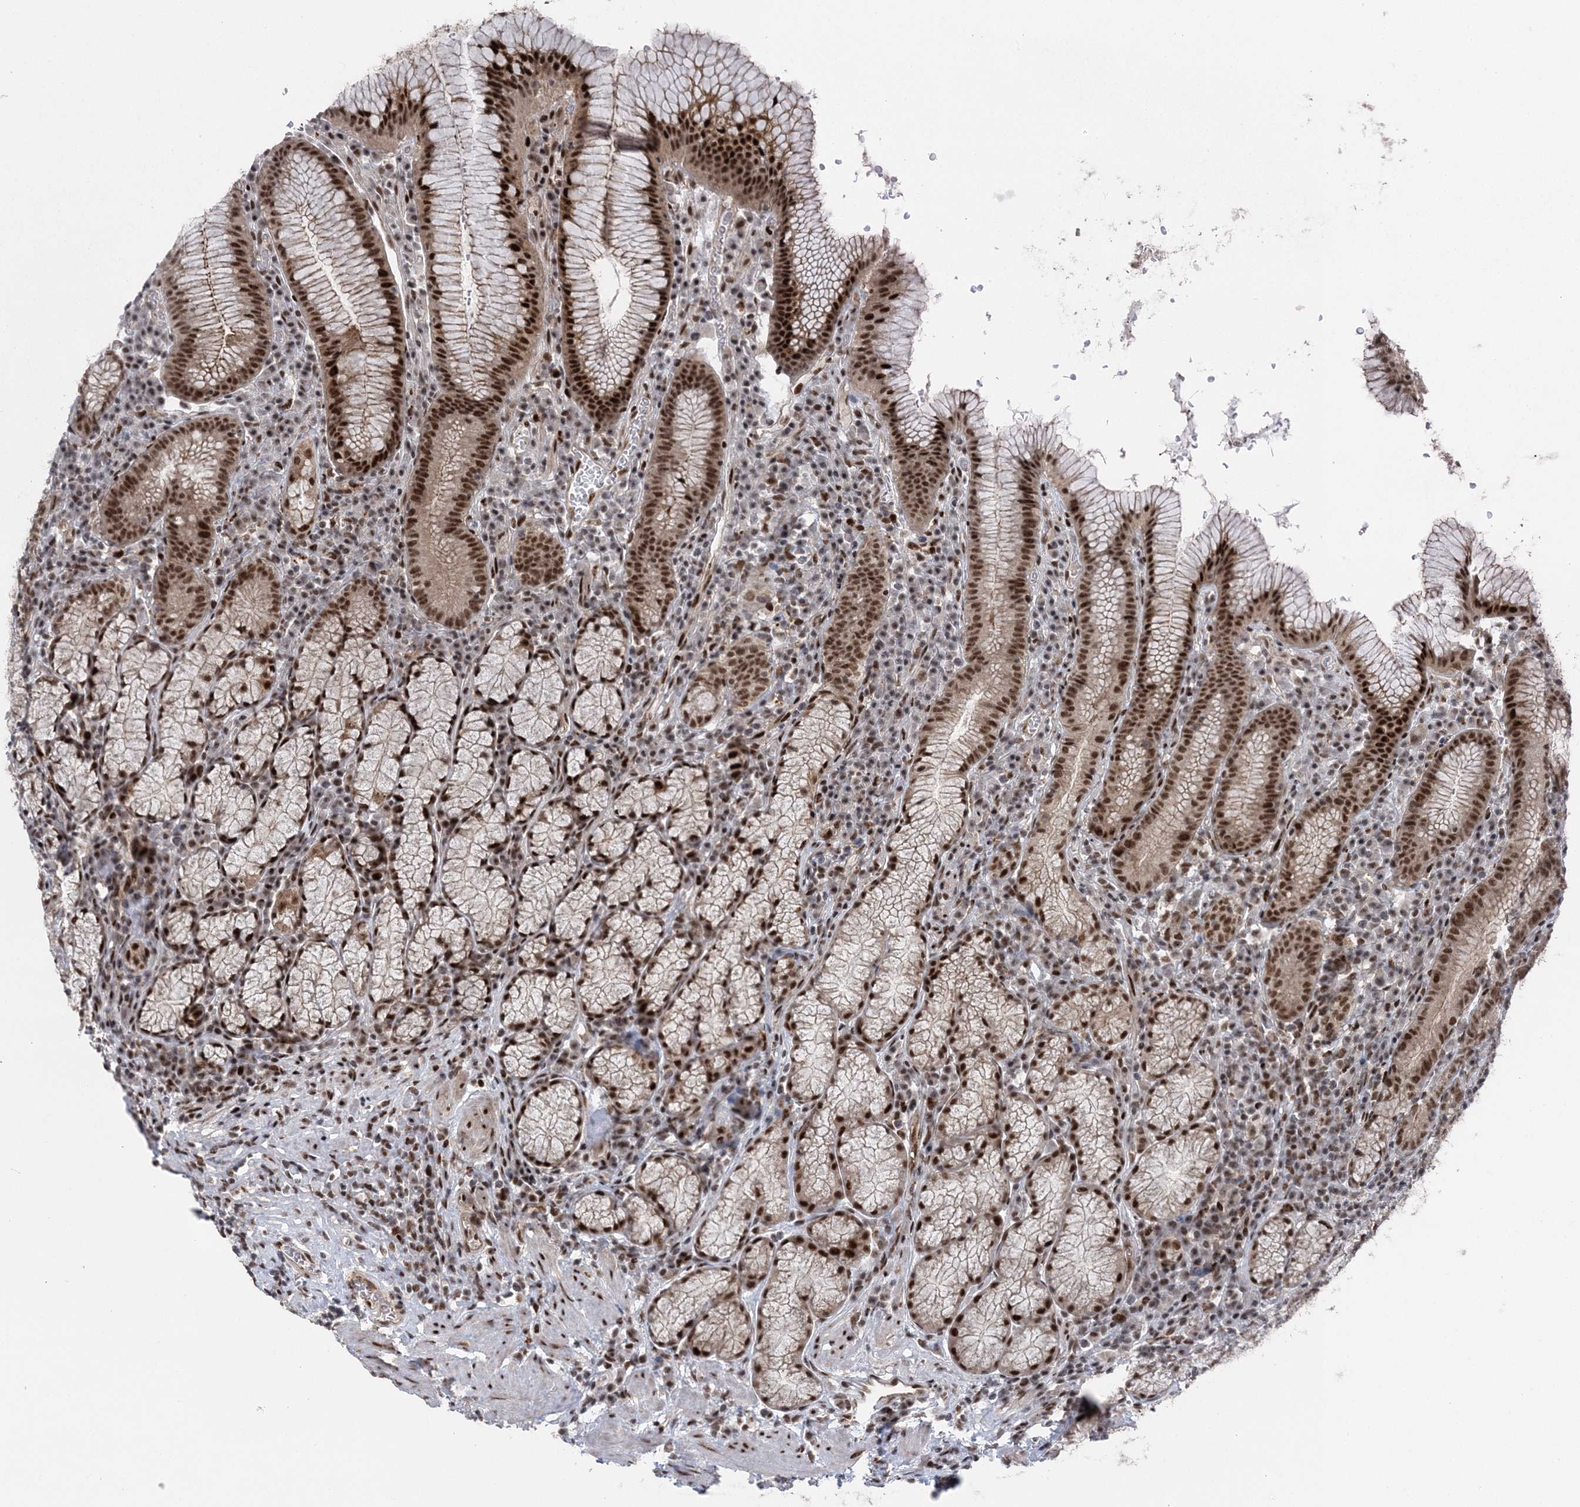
{"staining": {"intensity": "strong", "quantity": ">75%", "location": "nuclear"}, "tissue": "stomach", "cell_type": "Glandular cells", "image_type": "normal", "snomed": [{"axis": "morphology", "description": "Normal tissue, NOS"}, {"axis": "topography", "description": "Stomach"}], "caption": "The immunohistochemical stain highlights strong nuclear expression in glandular cells of unremarkable stomach.", "gene": "CWC22", "patient": {"sex": "male", "age": 55}}